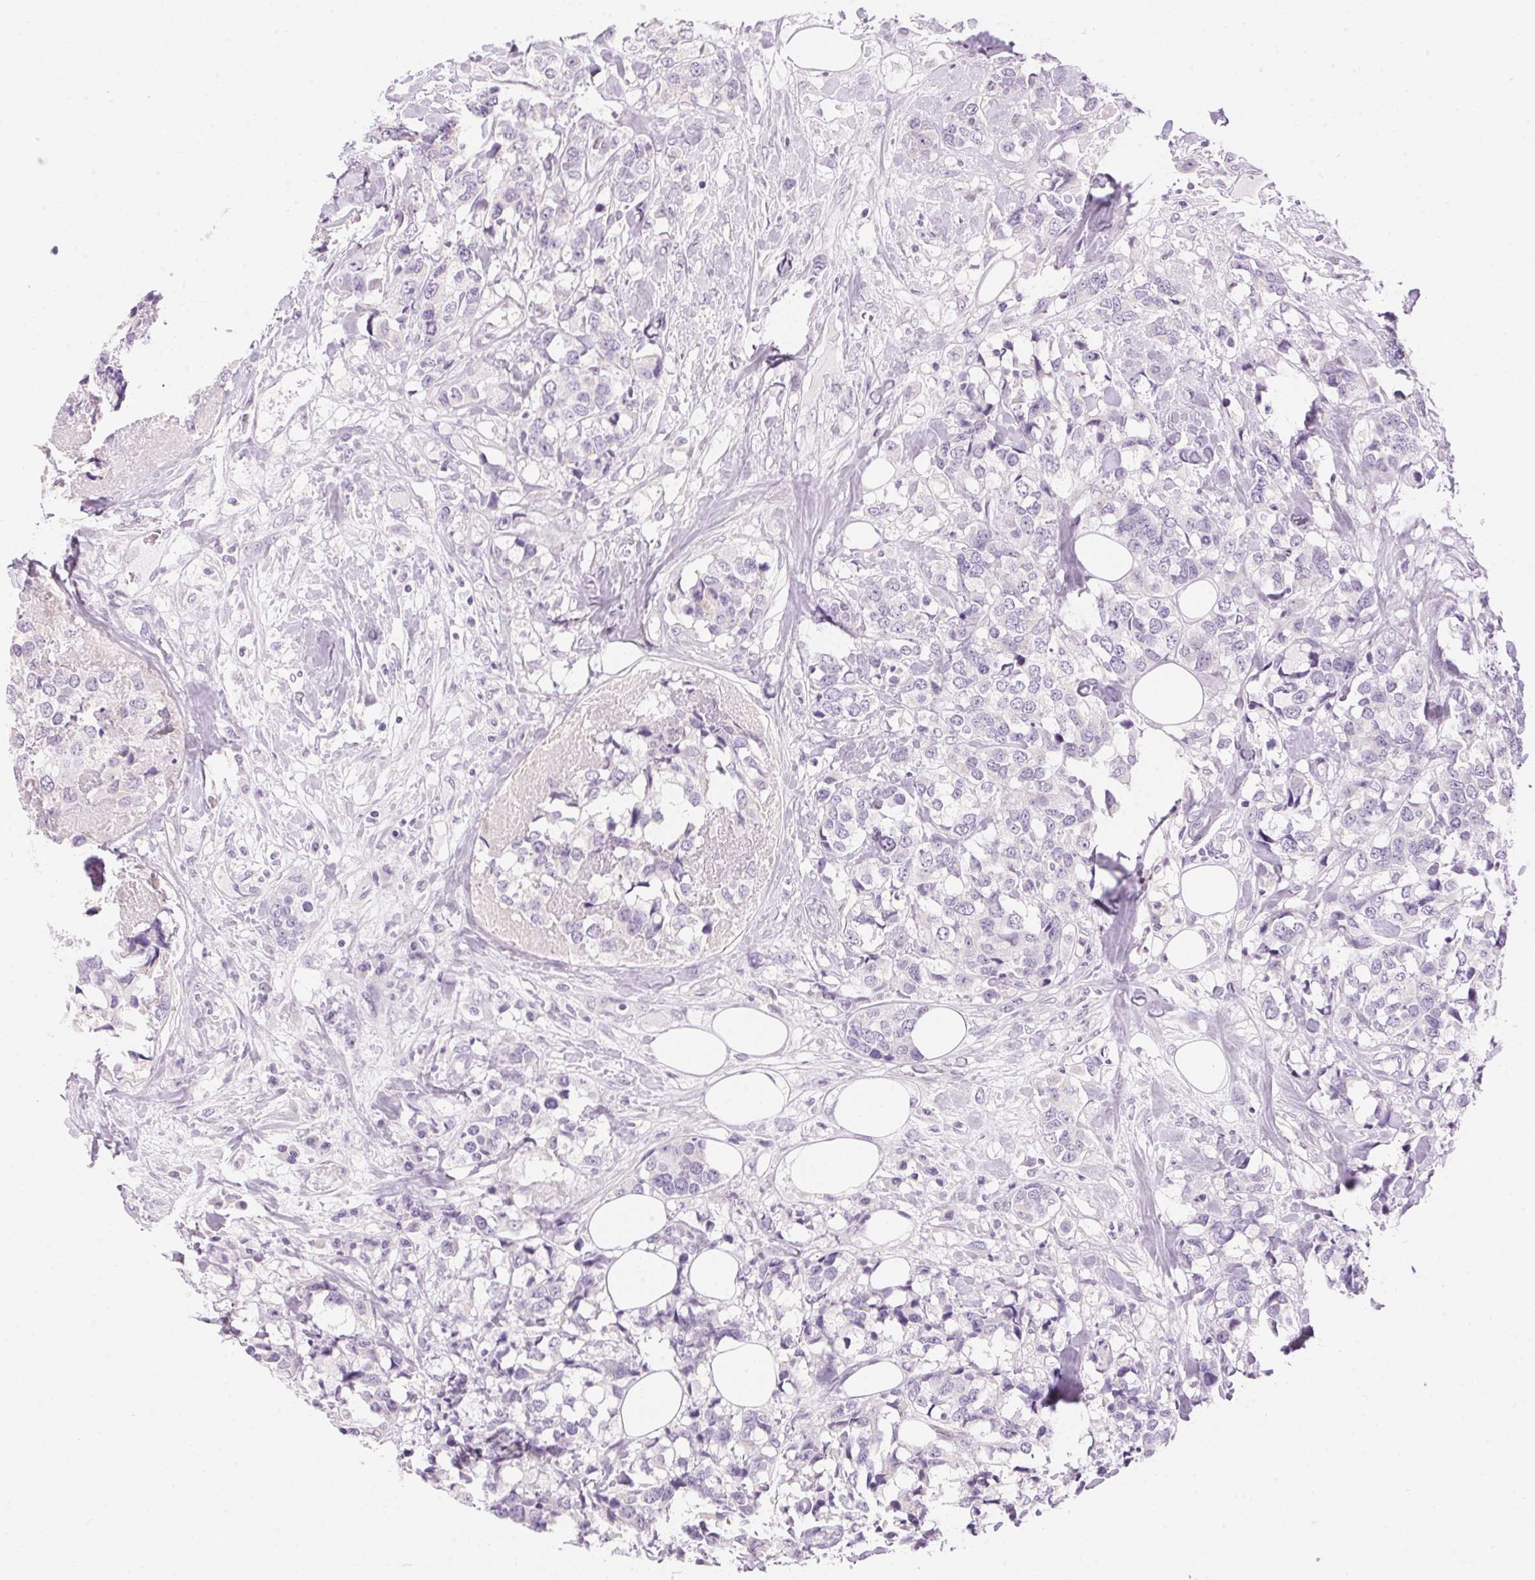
{"staining": {"intensity": "negative", "quantity": "none", "location": "none"}, "tissue": "breast cancer", "cell_type": "Tumor cells", "image_type": "cancer", "snomed": [{"axis": "morphology", "description": "Lobular carcinoma"}, {"axis": "topography", "description": "Breast"}], "caption": "Image shows no protein staining in tumor cells of breast lobular carcinoma tissue. The staining was performed using DAB to visualize the protein expression in brown, while the nuclei were stained in blue with hematoxylin (Magnification: 20x).", "gene": "HSD17B2", "patient": {"sex": "female", "age": 59}}